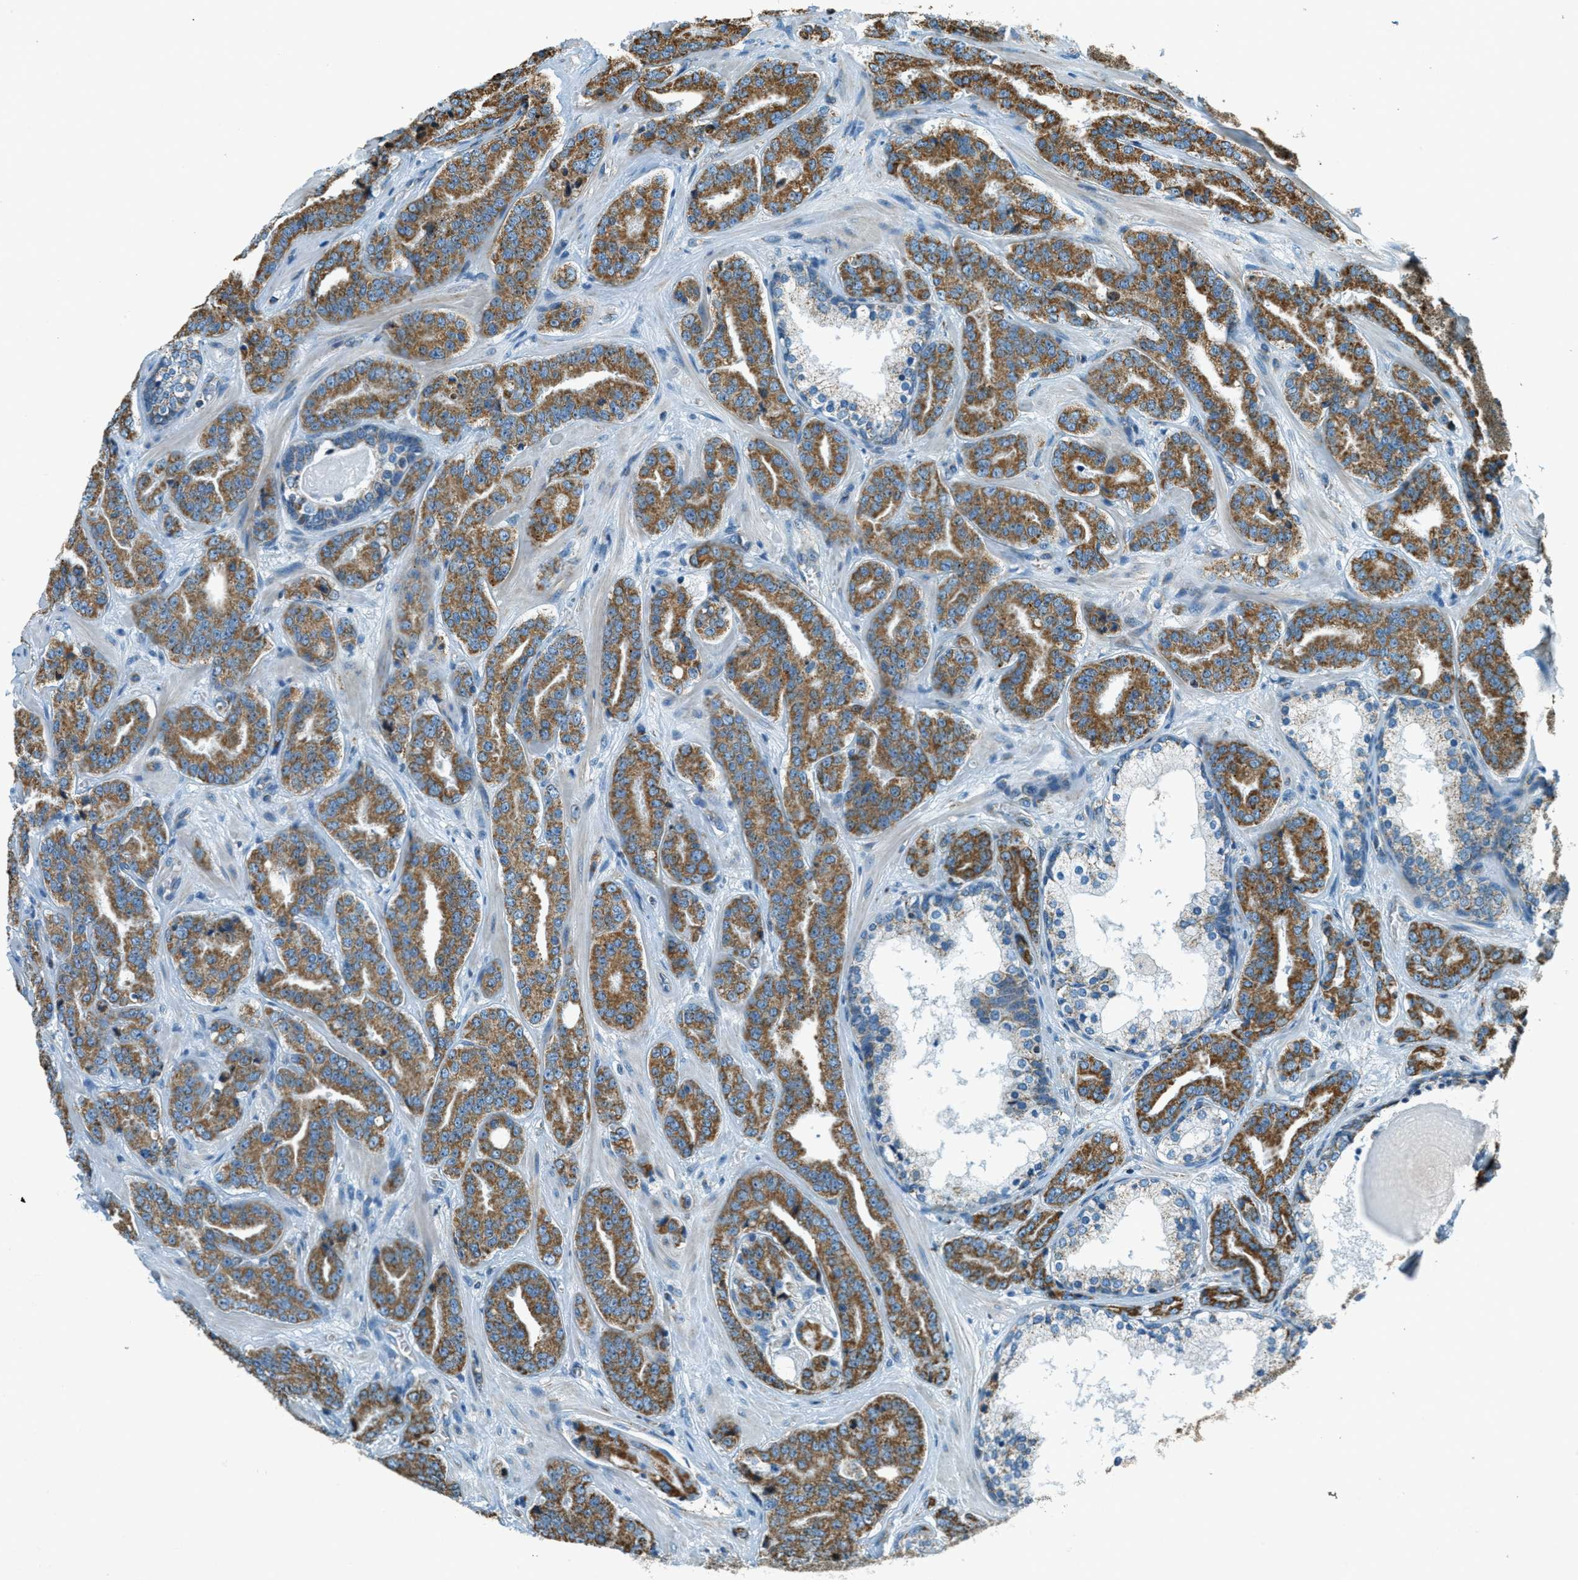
{"staining": {"intensity": "strong", "quantity": ">75%", "location": "cytoplasmic/membranous"}, "tissue": "prostate cancer", "cell_type": "Tumor cells", "image_type": "cancer", "snomed": [{"axis": "morphology", "description": "Adenocarcinoma, High grade"}, {"axis": "topography", "description": "Prostate"}], "caption": "Strong cytoplasmic/membranous staining for a protein is seen in approximately >75% of tumor cells of prostate cancer (high-grade adenocarcinoma) using immunohistochemistry (IHC).", "gene": "CHST15", "patient": {"sex": "male", "age": 60}}